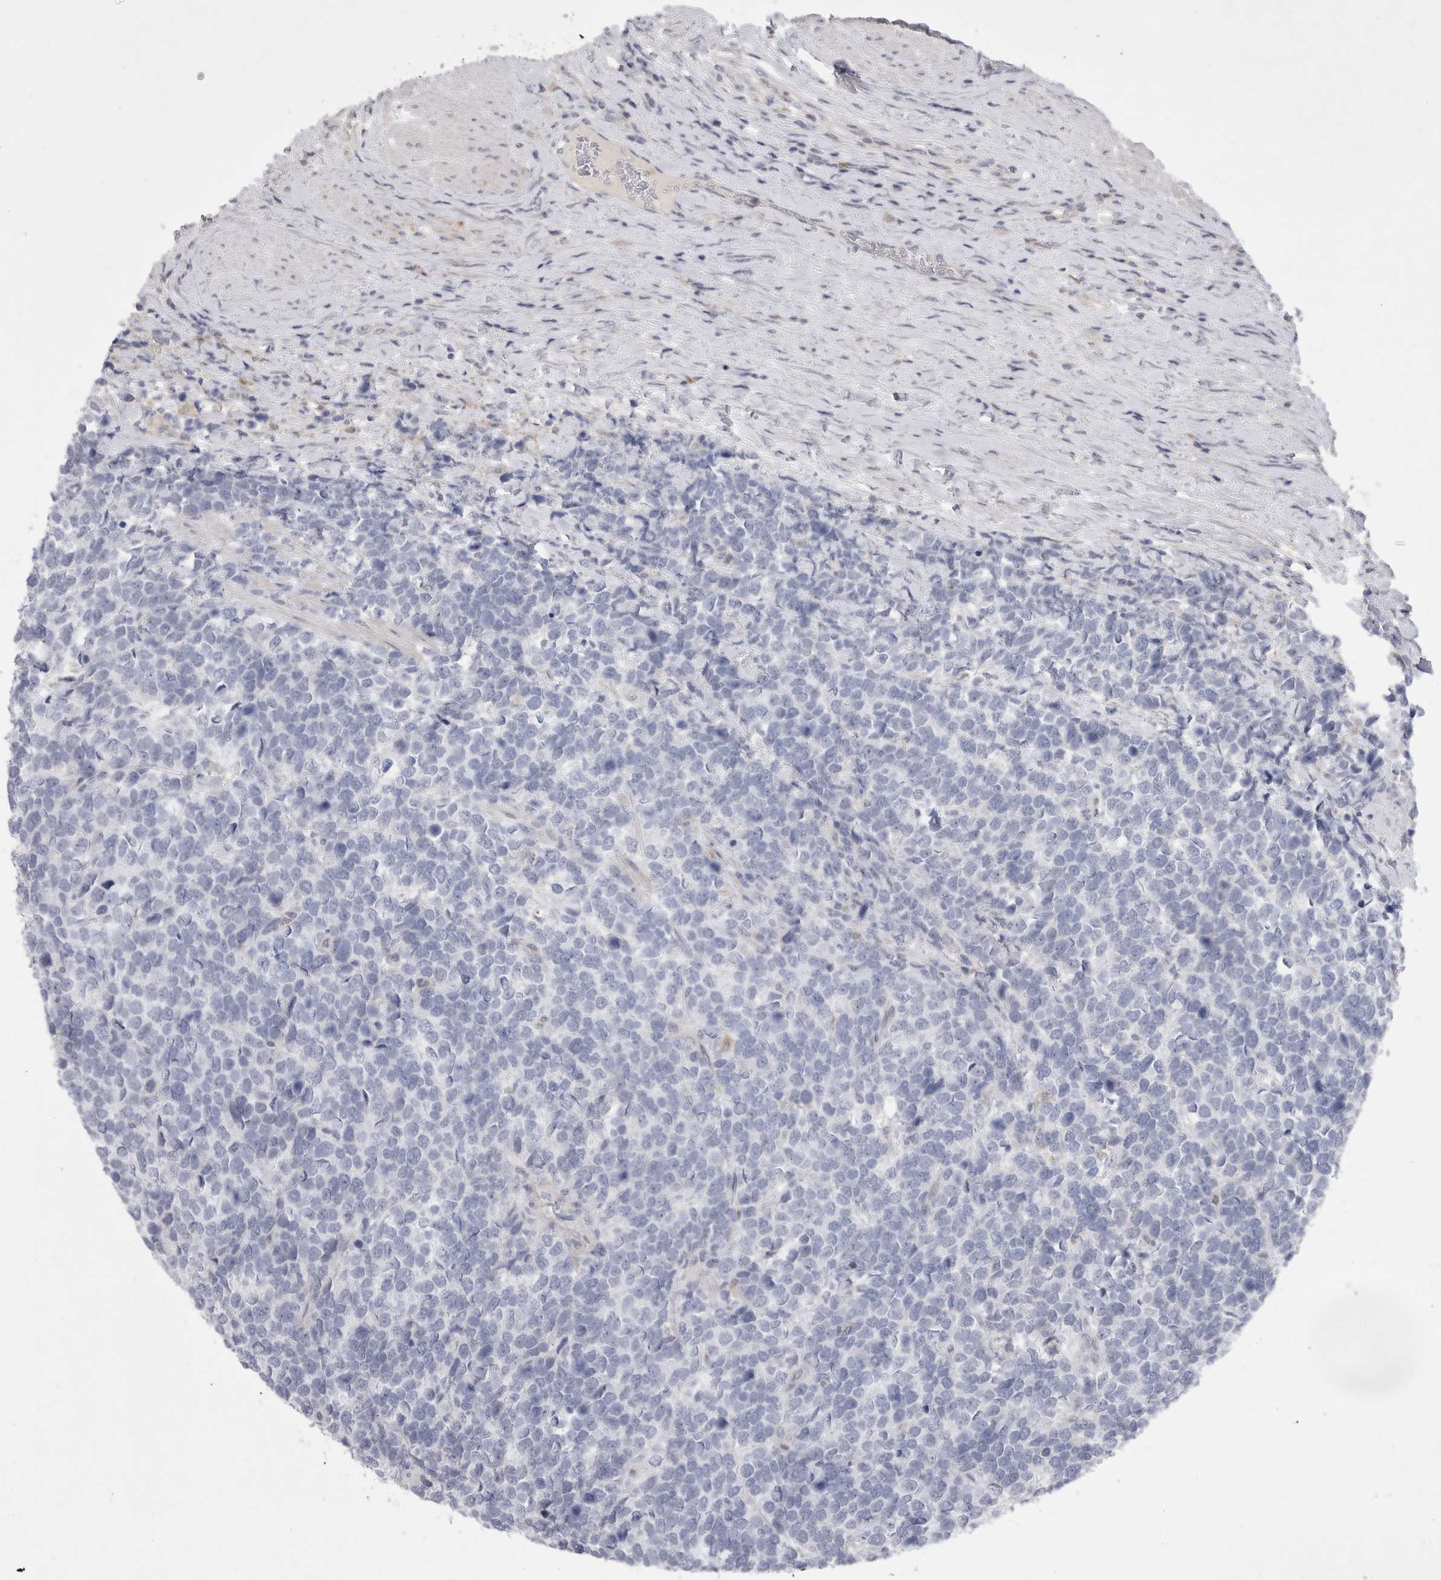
{"staining": {"intensity": "negative", "quantity": "none", "location": "none"}, "tissue": "urothelial cancer", "cell_type": "Tumor cells", "image_type": "cancer", "snomed": [{"axis": "morphology", "description": "Urothelial carcinoma, High grade"}, {"axis": "topography", "description": "Urinary bladder"}], "caption": "Human high-grade urothelial carcinoma stained for a protein using IHC demonstrates no staining in tumor cells.", "gene": "SIGLEC10", "patient": {"sex": "female", "age": 82}}